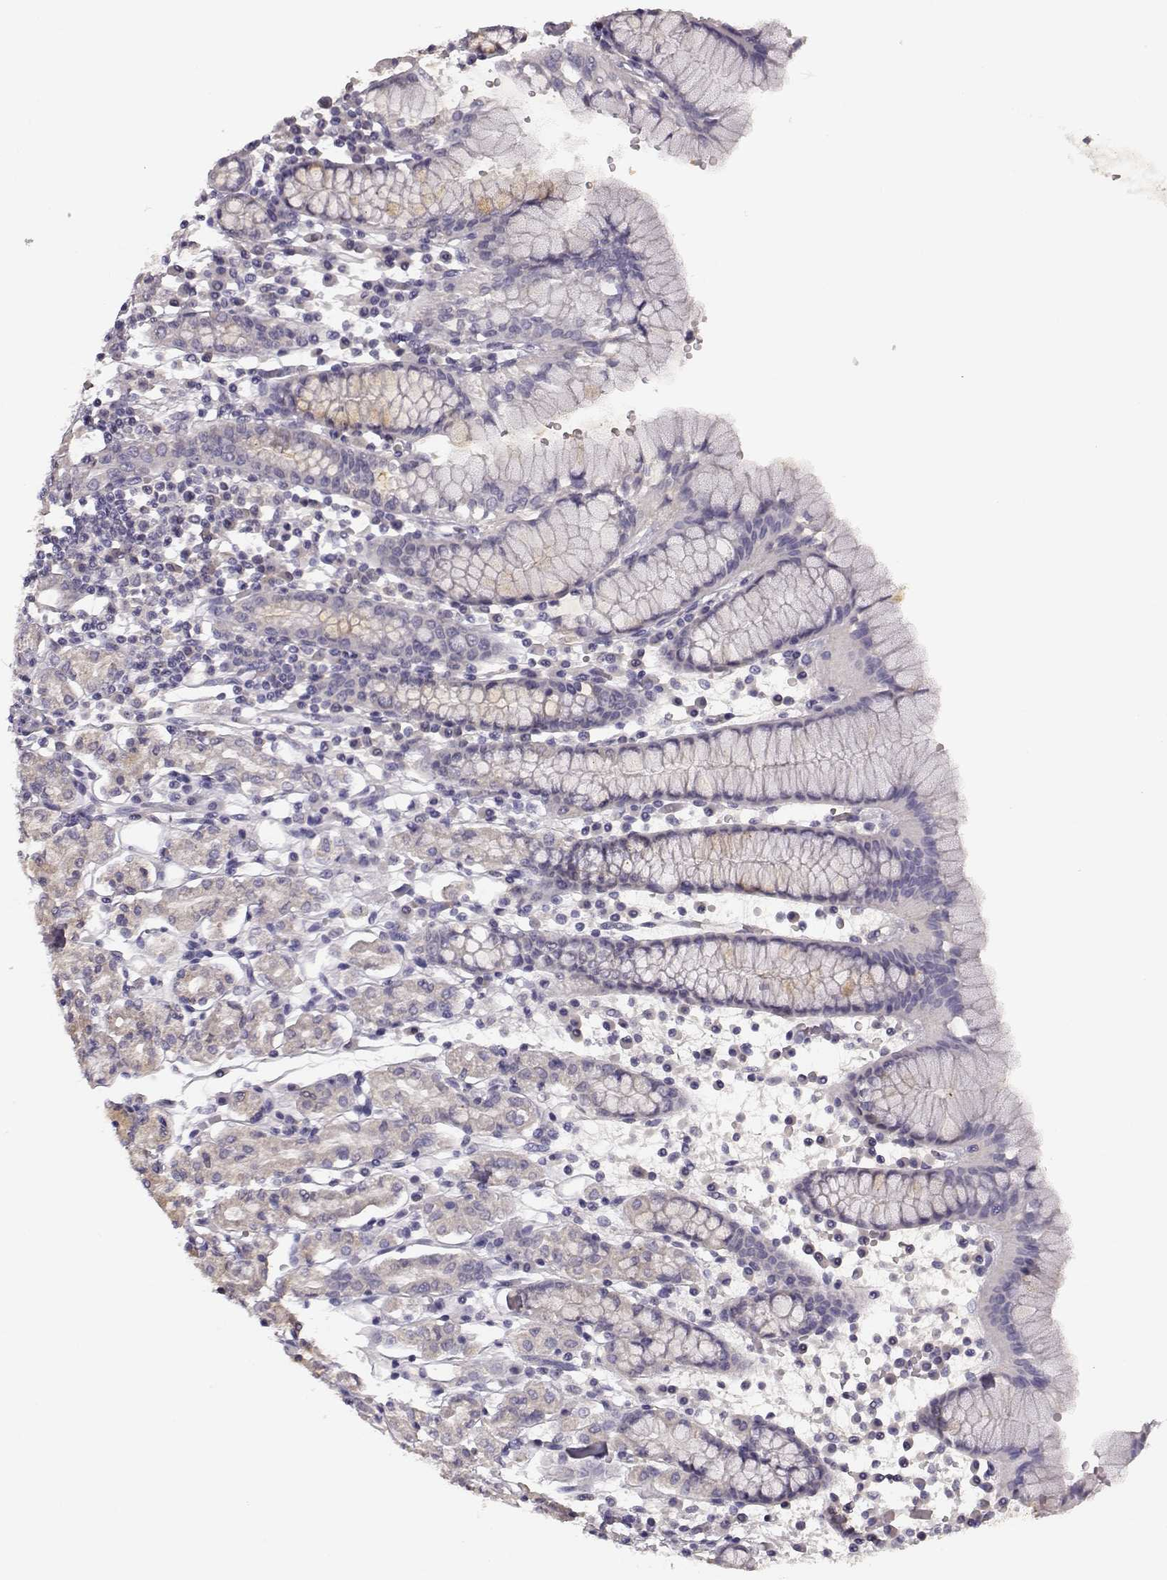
{"staining": {"intensity": "weak", "quantity": "25%-75%", "location": "cytoplasmic/membranous"}, "tissue": "stomach", "cell_type": "Glandular cells", "image_type": "normal", "snomed": [{"axis": "morphology", "description": "Normal tissue, NOS"}, {"axis": "topography", "description": "Stomach, upper"}, {"axis": "topography", "description": "Stomach"}], "caption": "Stomach was stained to show a protein in brown. There is low levels of weak cytoplasmic/membranous expression in approximately 25%-75% of glandular cells. The staining was performed using DAB (3,3'-diaminobenzidine), with brown indicating positive protein expression. Nuclei are stained blue with hematoxylin.", "gene": "BFSP2", "patient": {"sex": "male", "age": 62}}